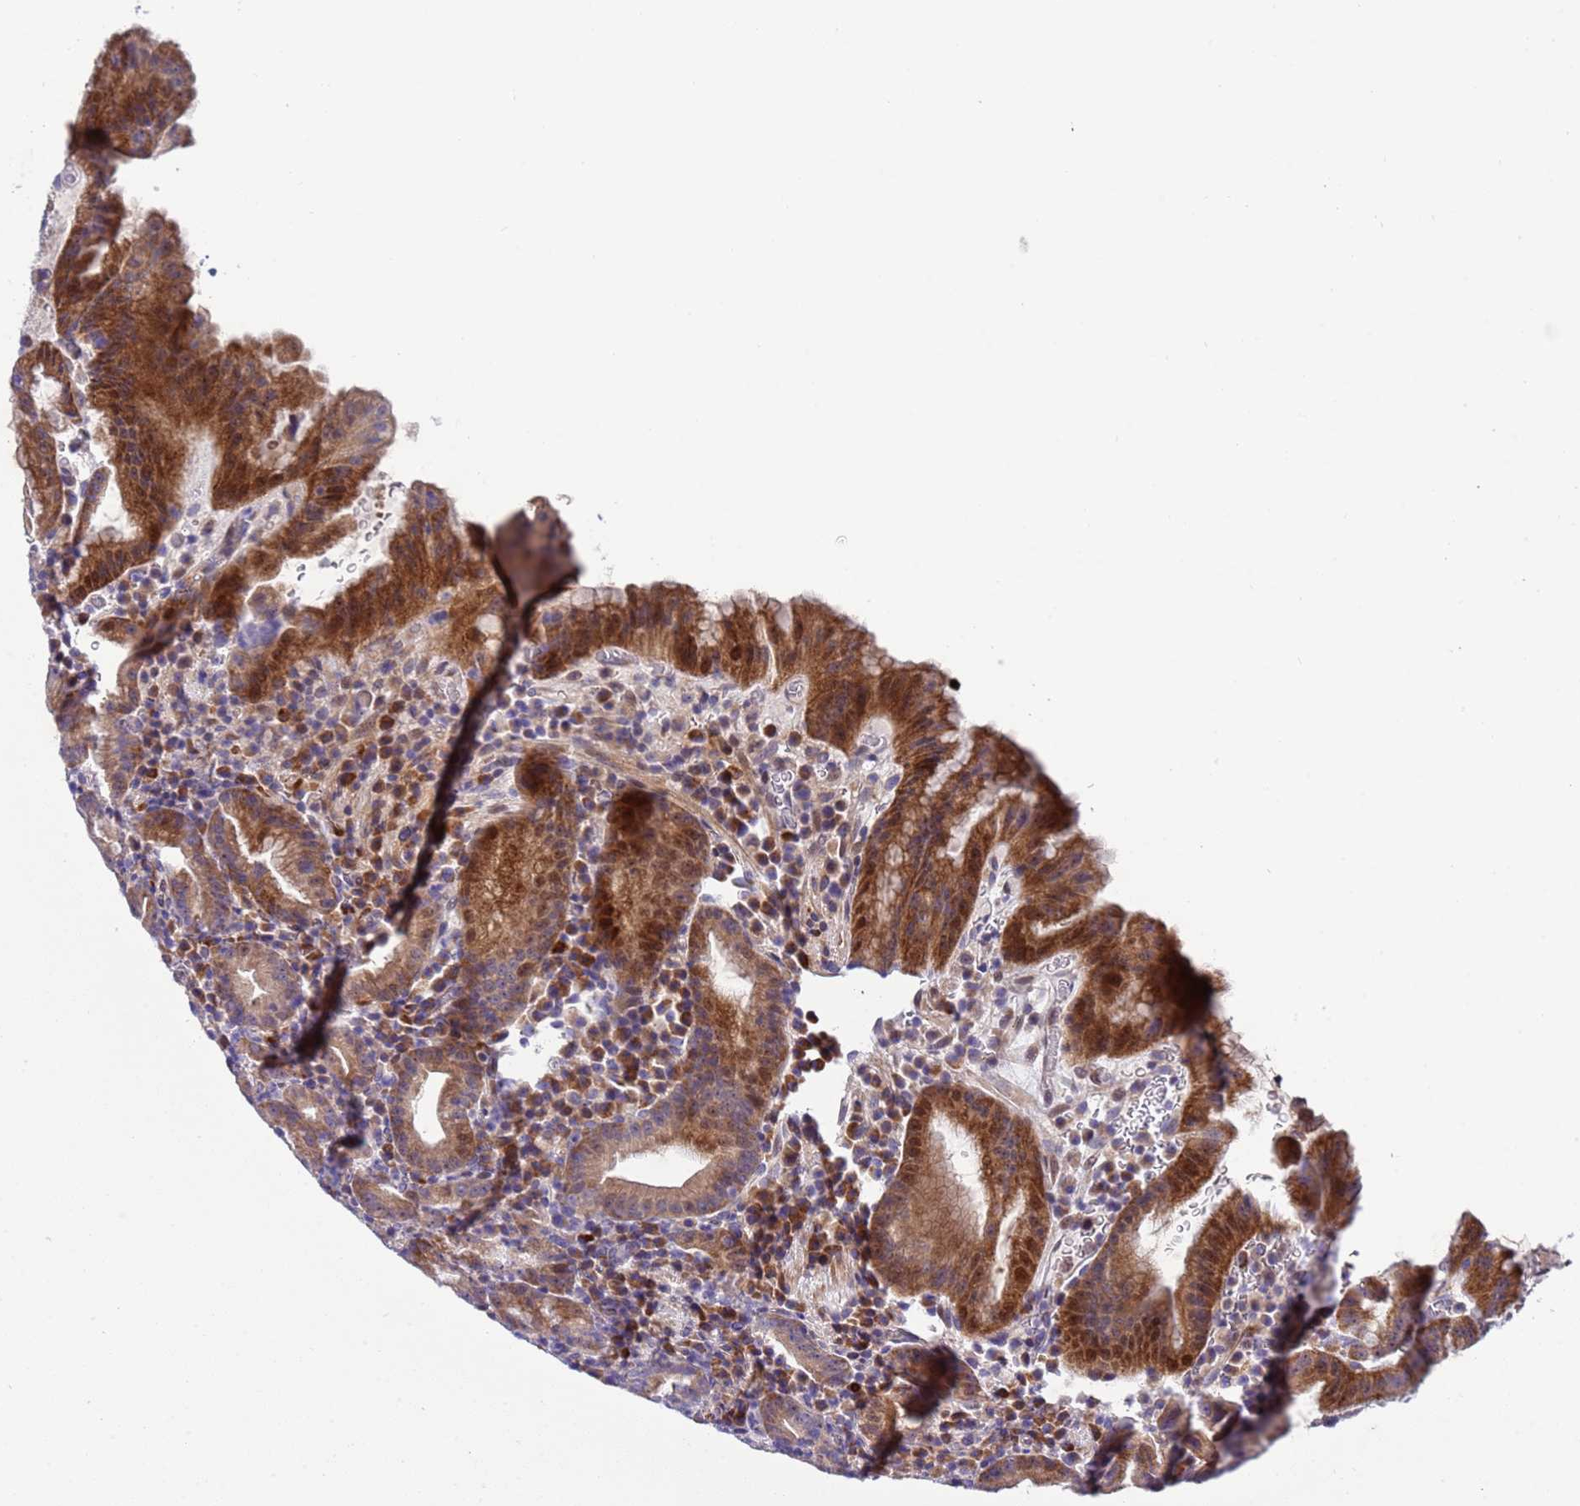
{"staining": {"intensity": "moderate", "quantity": "25%-75%", "location": "cytoplasmic/membranous,nuclear"}, "tissue": "stomach", "cell_type": "Glandular cells", "image_type": "normal", "snomed": [{"axis": "morphology", "description": "Normal tissue, NOS"}, {"axis": "morphology", "description": "Inflammation, NOS"}, {"axis": "topography", "description": "Stomach"}], "caption": "Immunohistochemical staining of normal human stomach reveals moderate cytoplasmic/membranous,nuclear protein expression in about 25%-75% of glandular cells.", "gene": "IGSF11", "patient": {"sex": "male", "age": 79}}